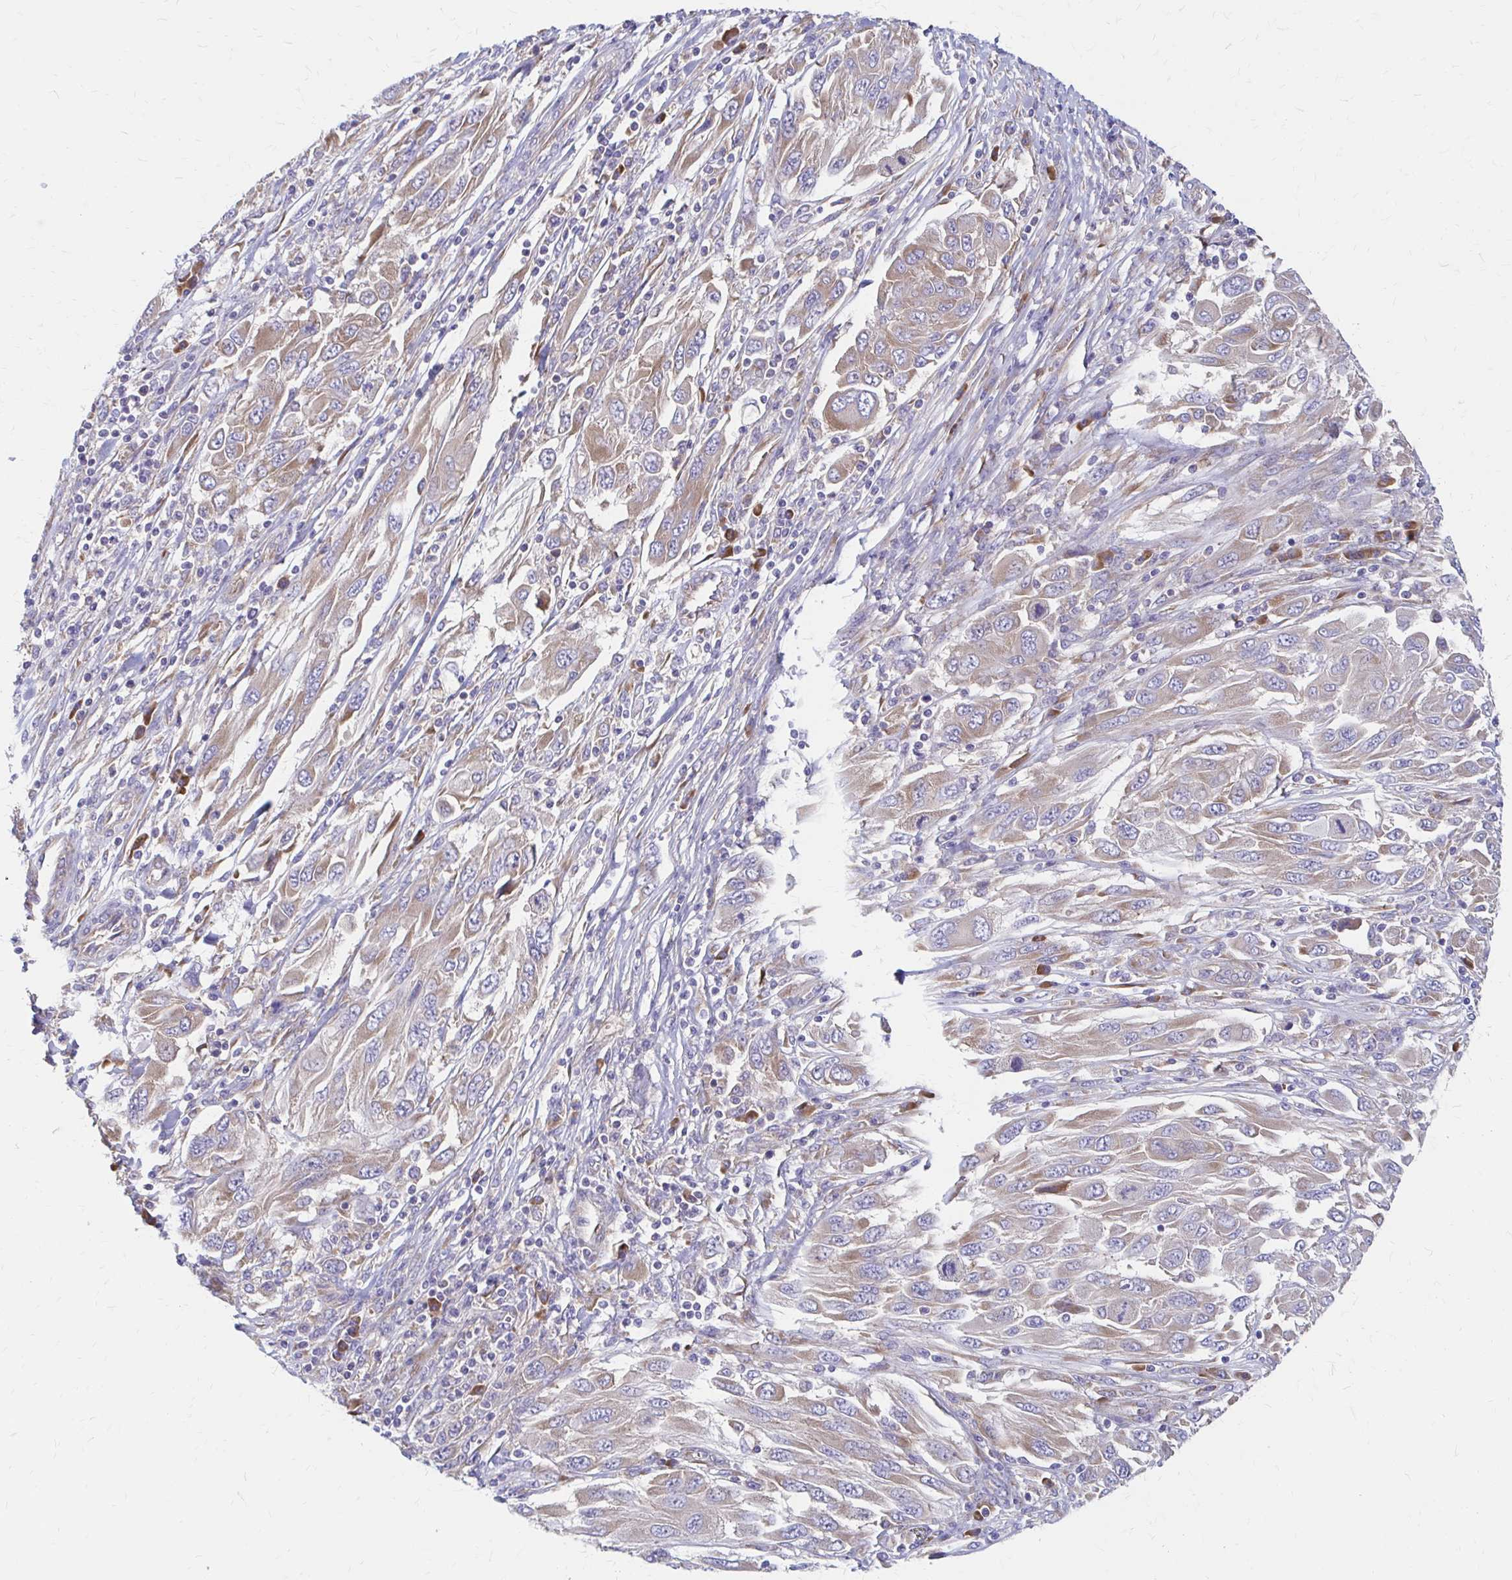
{"staining": {"intensity": "weak", "quantity": "25%-75%", "location": "cytoplasmic/membranous"}, "tissue": "melanoma", "cell_type": "Tumor cells", "image_type": "cancer", "snomed": [{"axis": "morphology", "description": "Malignant melanoma, NOS"}, {"axis": "topography", "description": "Skin"}], "caption": "Immunohistochemistry histopathology image of human malignant melanoma stained for a protein (brown), which demonstrates low levels of weak cytoplasmic/membranous expression in approximately 25%-75% of tumor cells.", "gene": "RPL27A", "patient": {"sex": "female", "age": 91}}